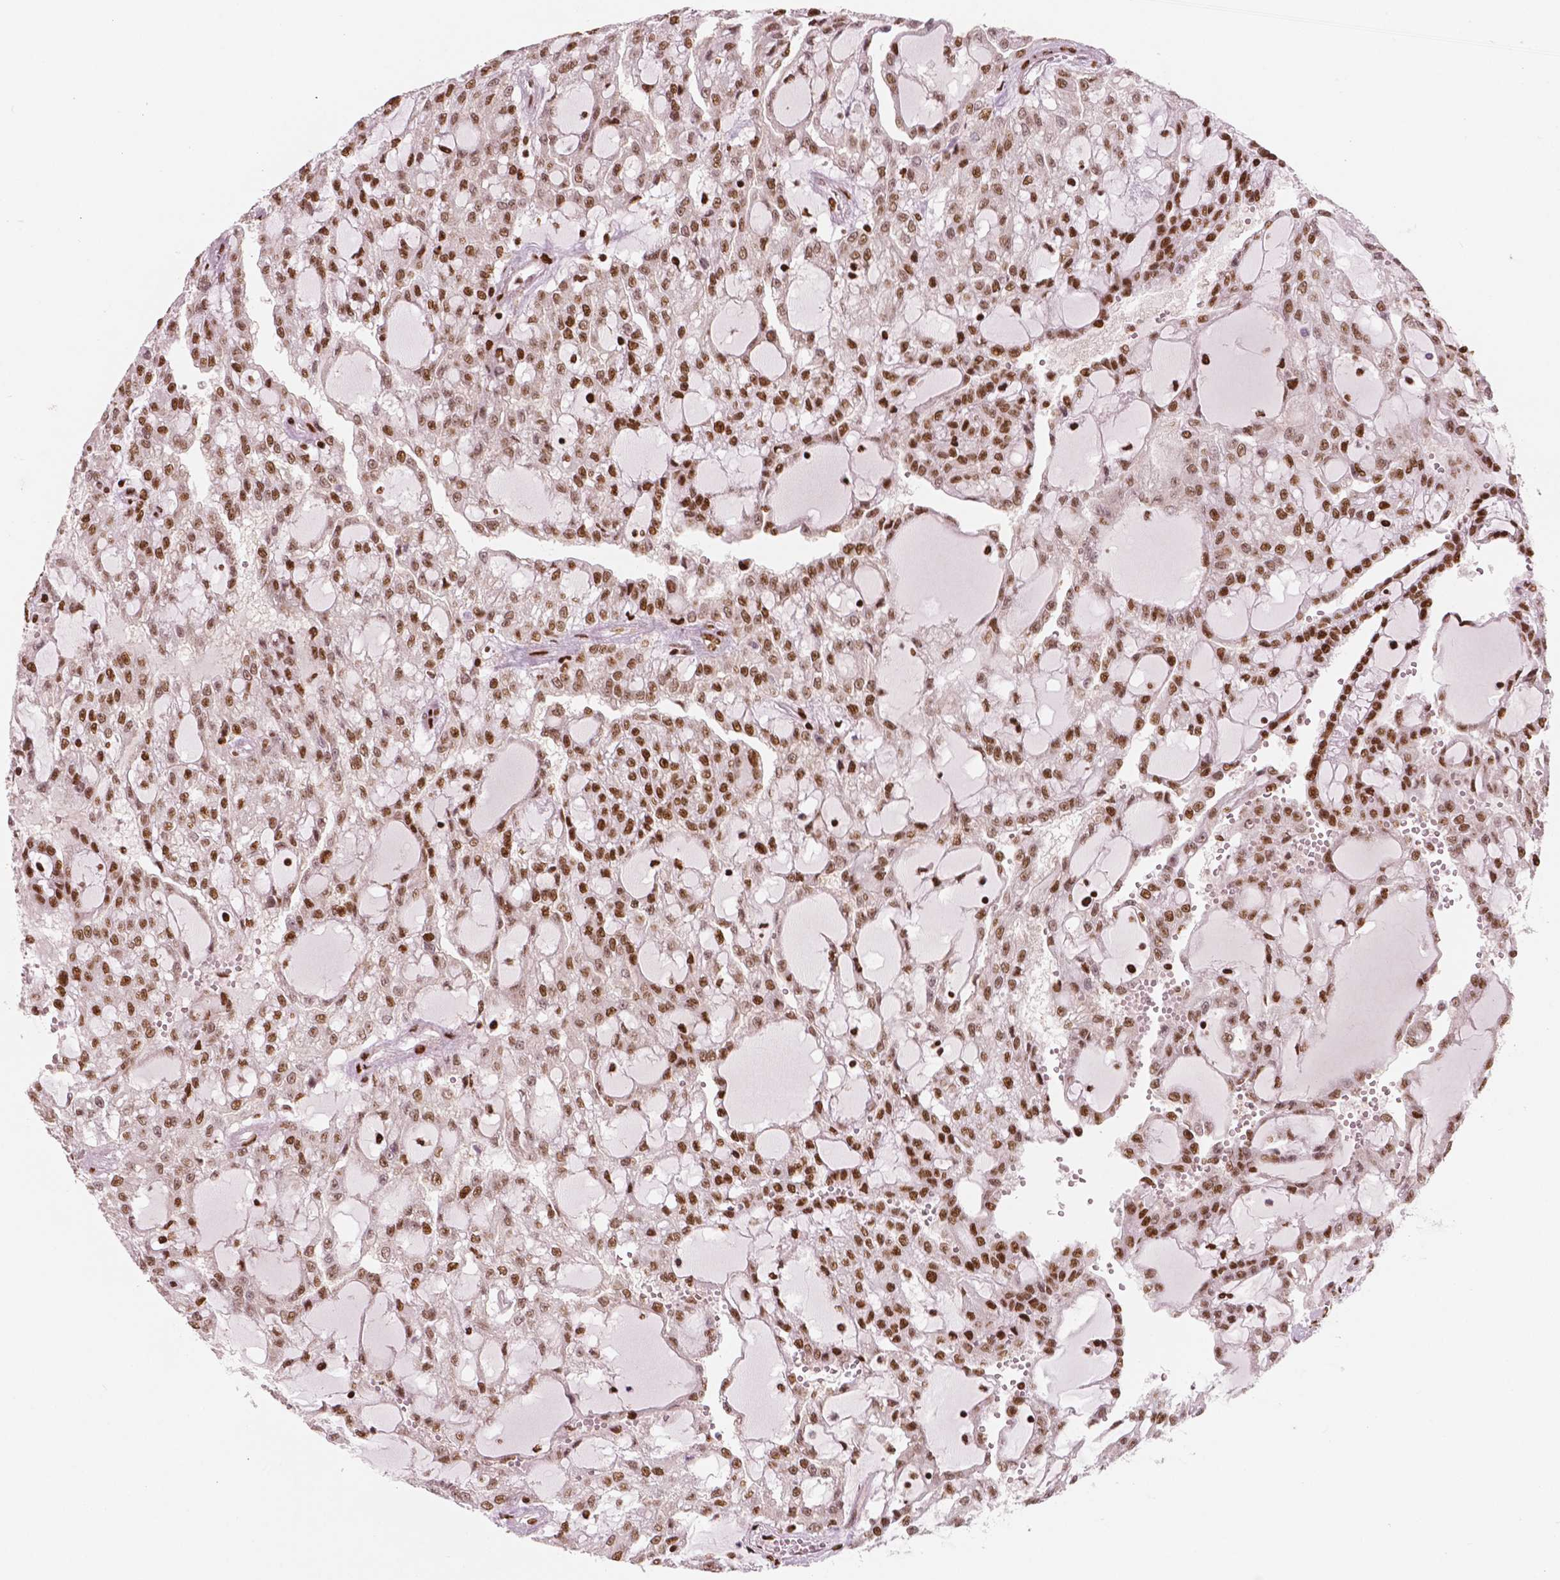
{"staining": {"intensity": "moderate", "quantity": ">75%", "location": "nuclear"}, "tissue": "renal cancer", "cell_type": "Tumor cells", "image_type": "cancer", "snomed": [{"axis": "morphology", "description": "Adenocarcinoma, NOS"}, {"axis": "topography", "description": "Kidney"}], "caption": "Immunohistochemical staining of human renal cancer (adenocarcinoma) exhibits medium levels of moderate nuclear protein staining in about >75% of tumor cells. (Brightfield microscopy of DAB IHC at high magnification).", "gene": "BRD4", "patient": {"sex": "male", "age": 63}}